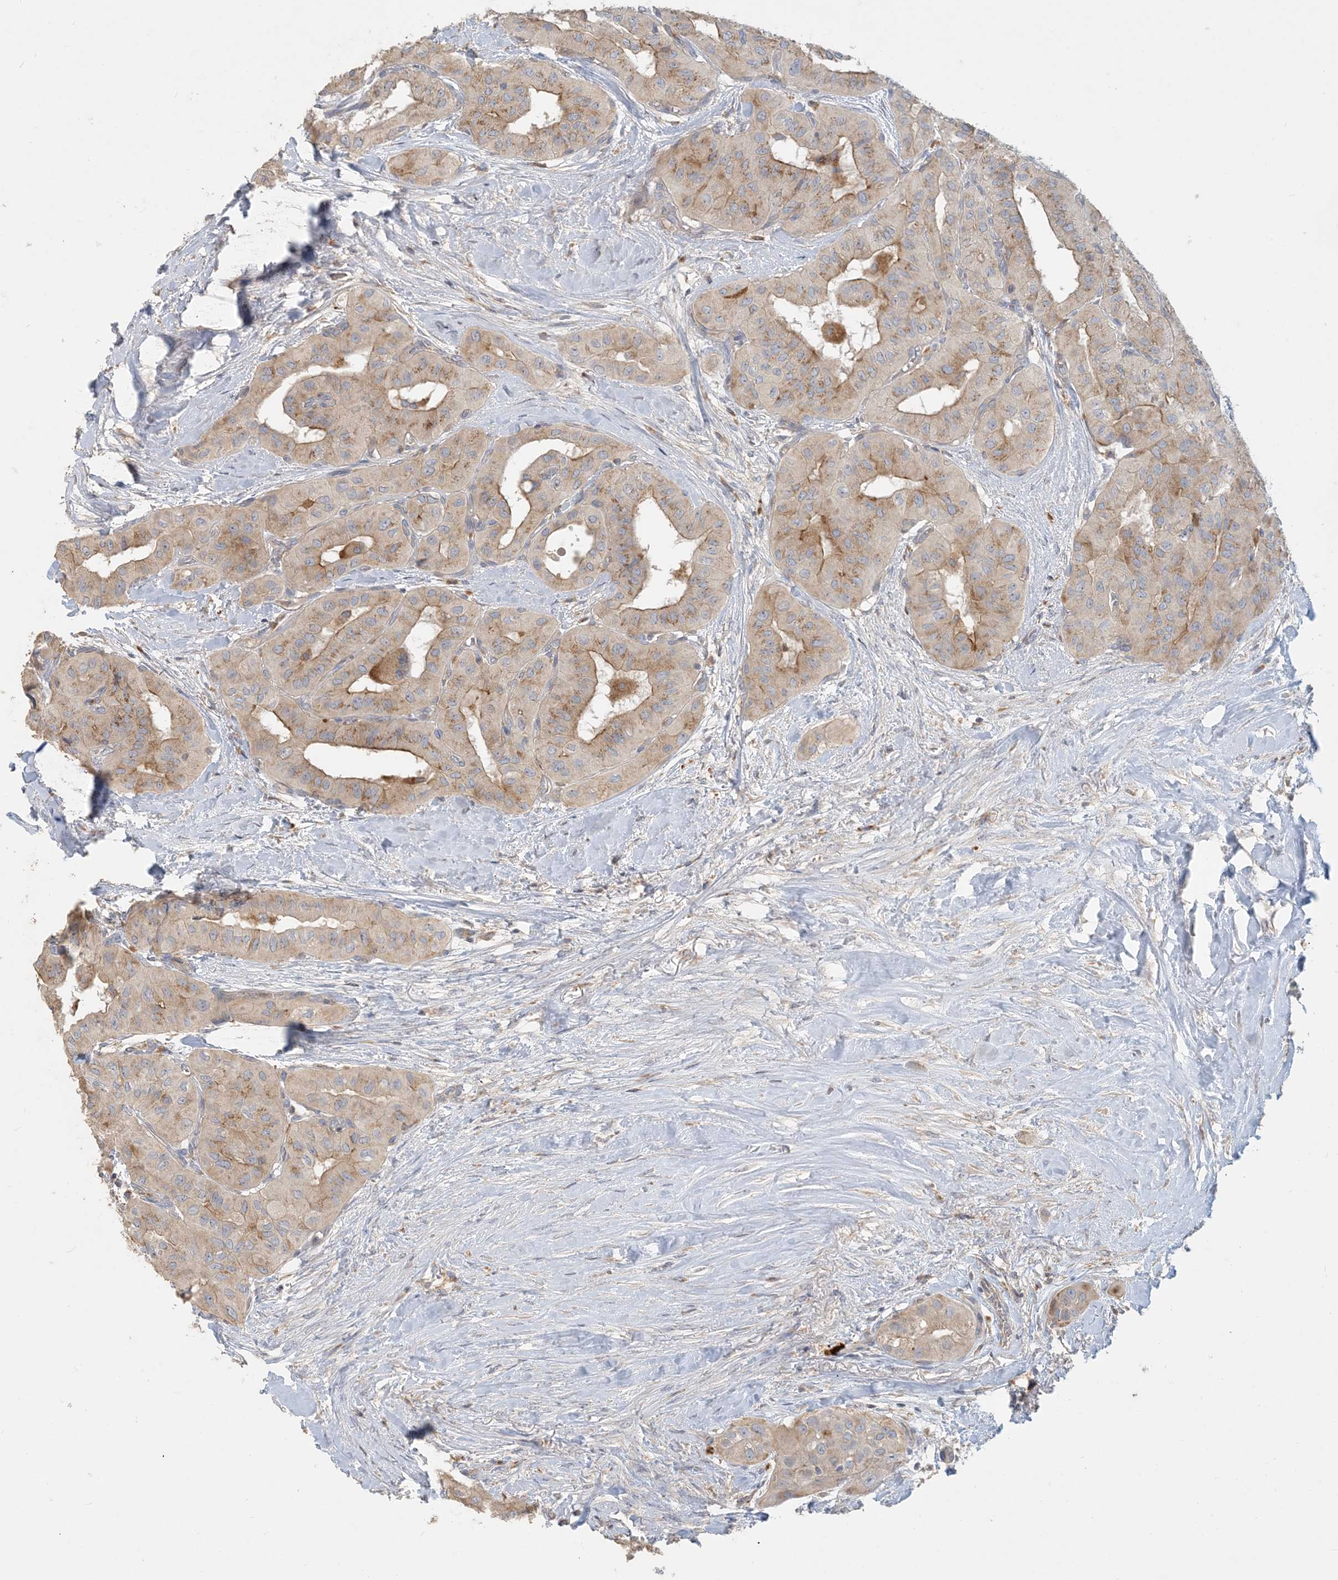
{"staining": {"intensity": "weak", "quantity": ">75%", "location": "cytoplasmic/membranous"}, "tissue": "thyroid cancer", "cell_type": "Tumor cells", "image_type": "cancer", "snomed": [{"axis": "morphology", "description": "Papillary adenocarcinoma, NOS"}, {"axis": "topography", "description": "Thyroid gland"}], "caption": "This is a histology image of IHC staining of thyroid papillary adenocarcinoma, which shows weak staining in the cytoplasmic/membranous of tumor cells.", "gene": "SPPL2A", "patient": {"sex": "female", "age": 59}}